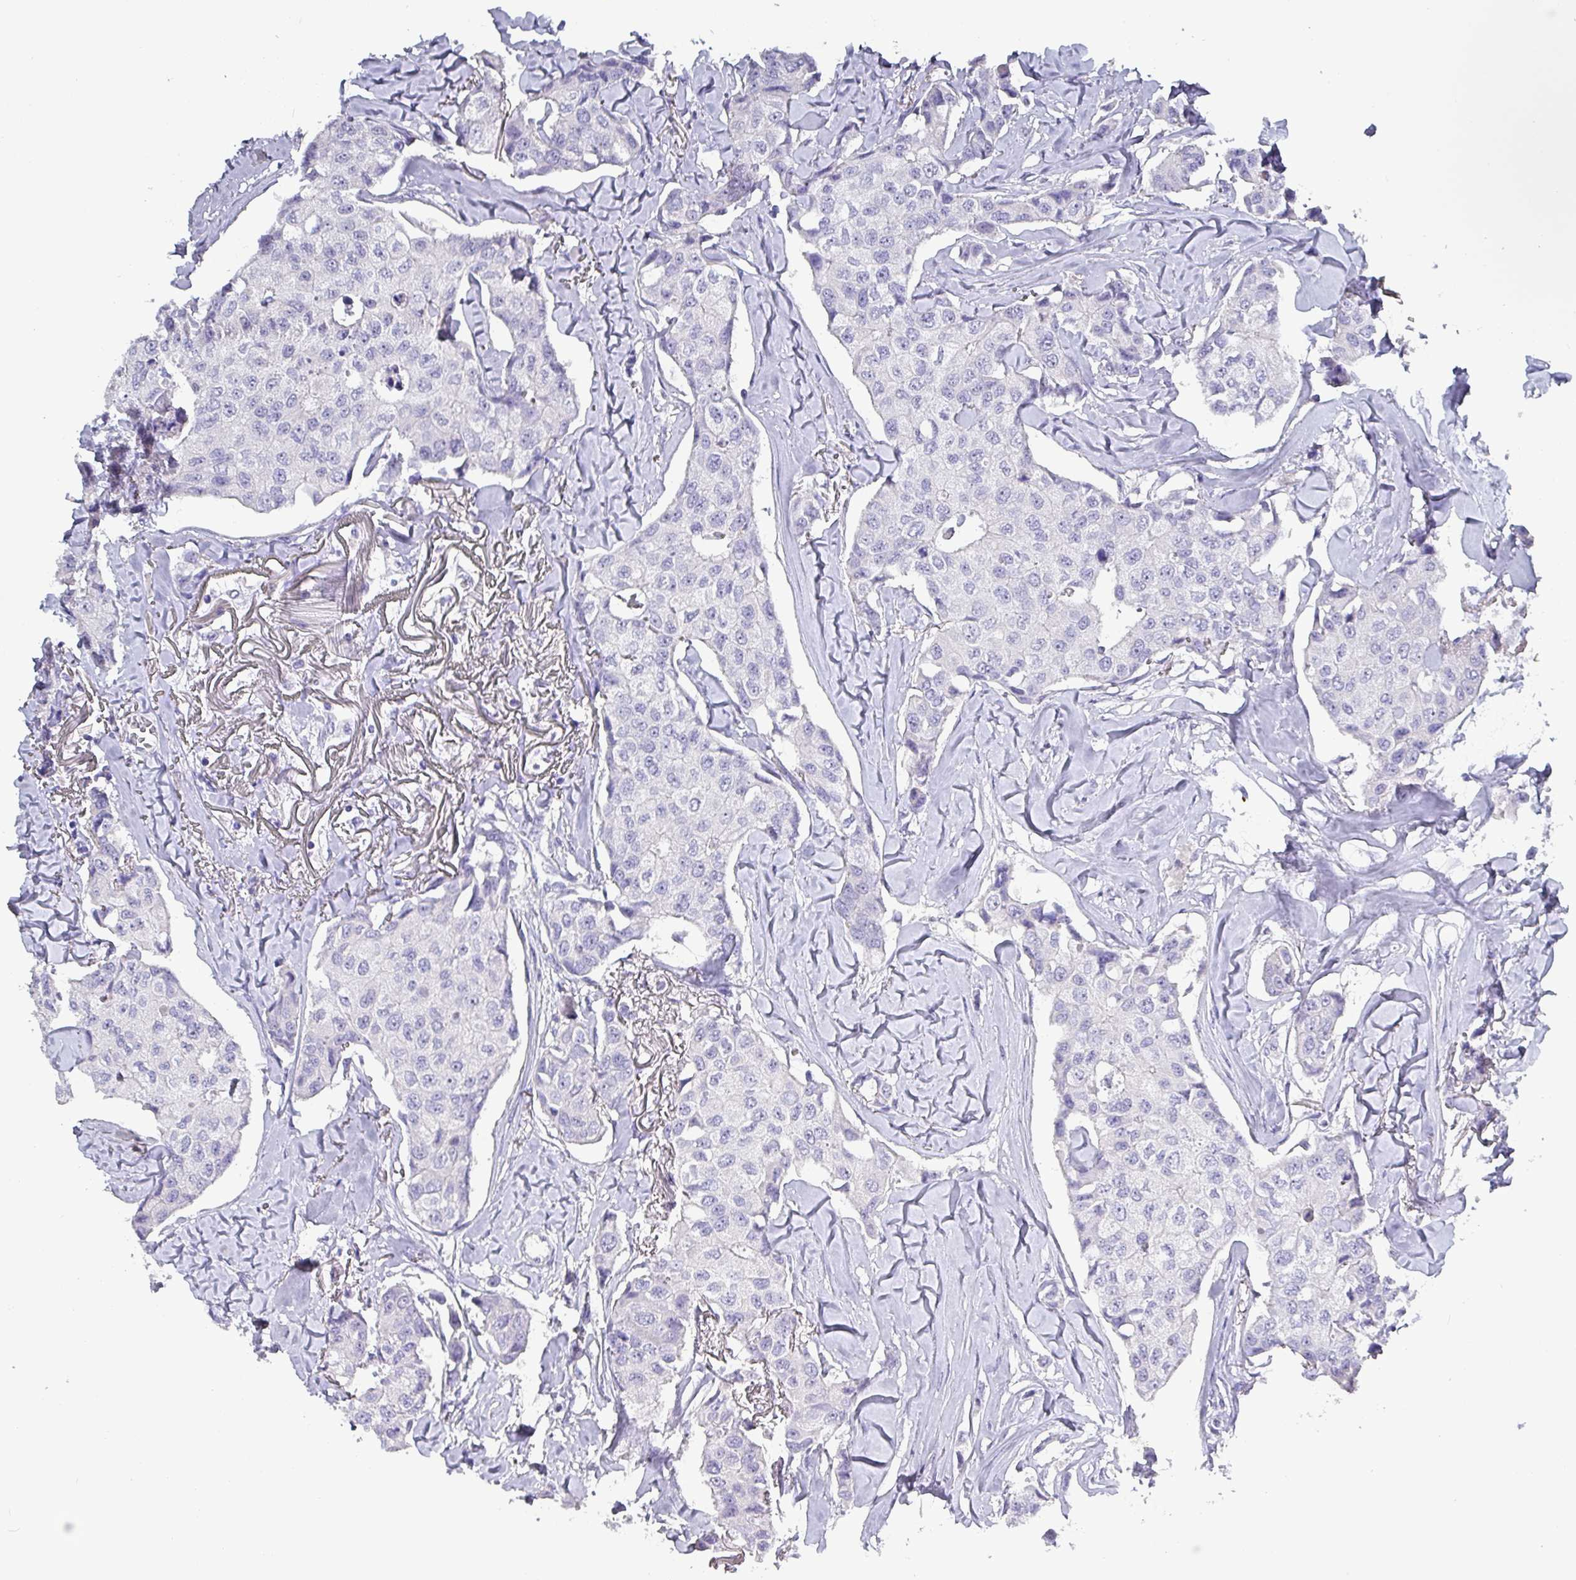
{"staining": {"intensity": "negative", "quantity": "none", "location": "none"}, "tissue": "breast cancer", "cell_type": "Tumor cells", "image_type": "cancer", "snomed": [{"axis": "morphology", "description": "Duct carcinoma"}, {"axis": "topography", "description": "Breast"}], "caption": "High magnification brightfield microscopy of breast cancer stained with DAB (3,3'-diaminobenzidine) (brown) and counterstained with hematoxylin (blue): tumor cells show no significant positivity.", "gene": "INS-IGF2", "patient": {"sex": "female", "age": 80}}